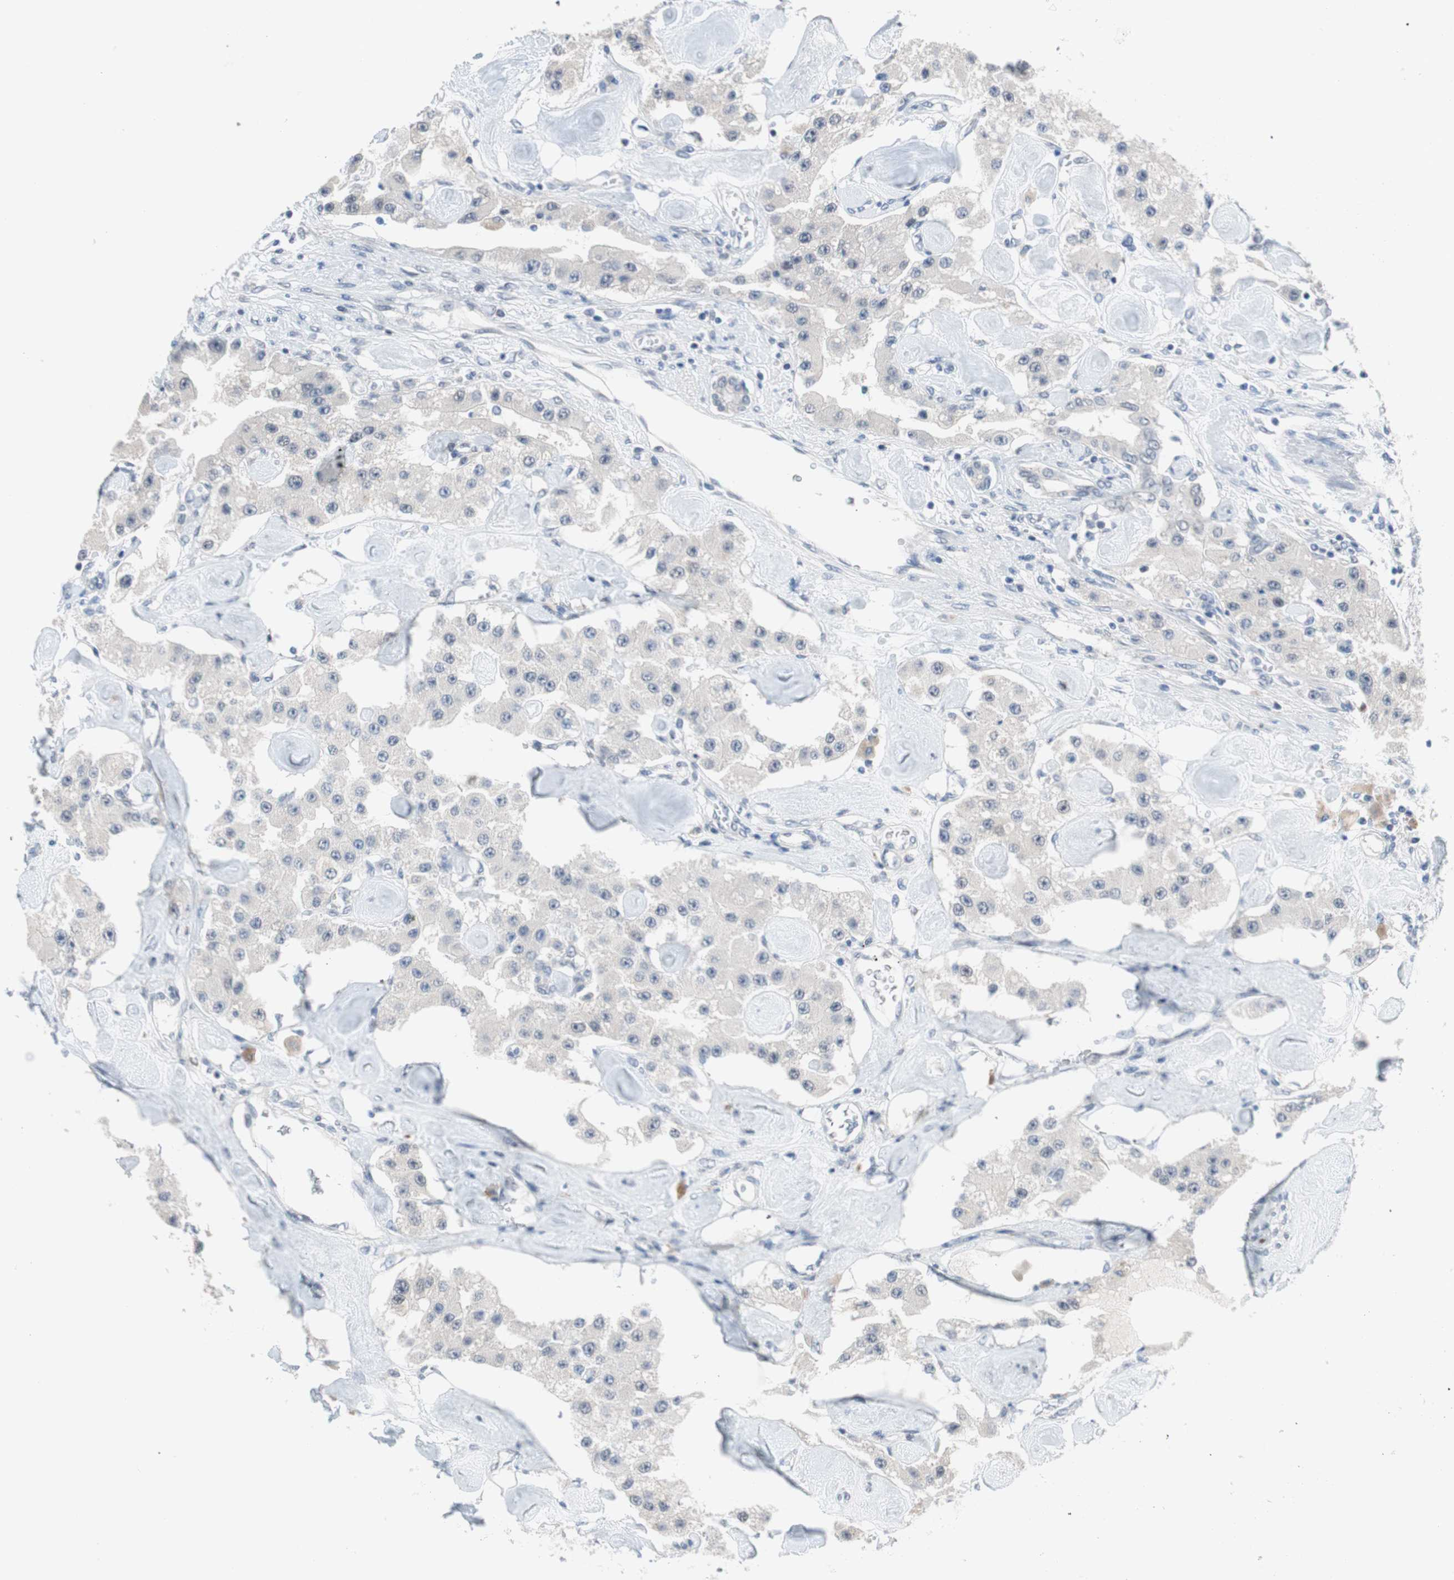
{"staining": {"intensity": "negative", "quantity": "none", "location": "none"}, "tissue": "carcinoid", "cell_type": "Tumor cells", "image_type": "cancer", "snomed": [{"axis": "morphology", "description": "Carcinoid, malignant, NOS"}, {"axis": "topography", "description": "Pancreas"}], "caption": "This is an IHC photomicrograph of human carcinoid (malignant). There is no staining in tumor cells.", "gene": "GRHL1", "patient": {"sex": "male", "age": 41}}